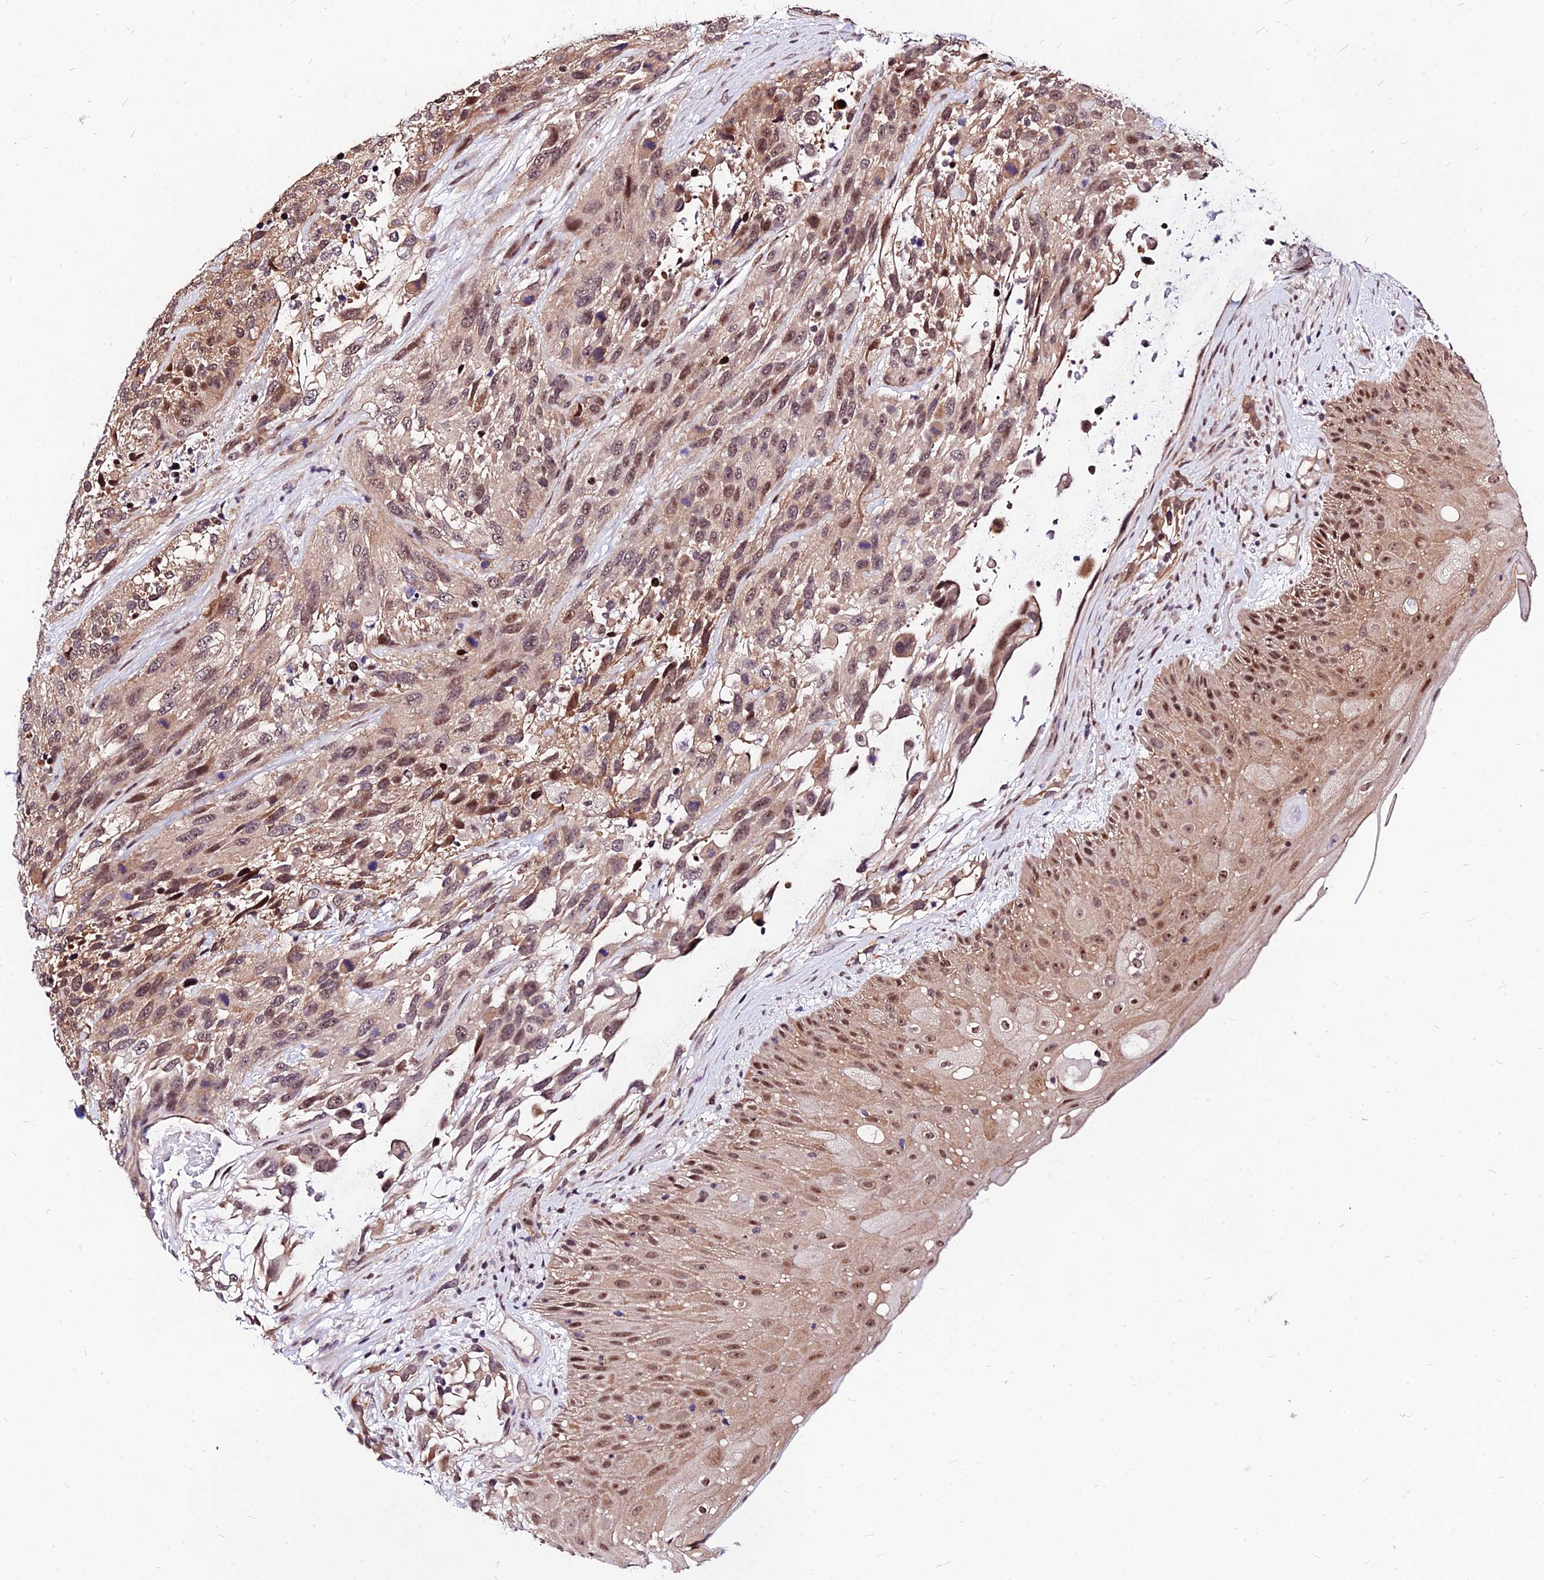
{"staining": {"intensity": "moderate", "quantity": ">75%", "location": "cytoplasmic/membranous,nuclear"}, "tissue": "urothelial cancer", "cell_type": "Tumor cells", "image_type": "cancer", "snomed": [{"axis": "morphology", "description": "Urothelial carcinoma, High grade"}, {"axis": "topography", "description": "Urinary bladder"}], "caption": "Immunohistochemistry (DAB (3,3'-diaminobenzidine)) staining of human urothelial cancer displays moderate cytoplasmic/membranous and nuclear protein staining in approximately >75% of tumor cells.", "gene": "DDX55", "patient": {"sex": "female", "age": 70}}